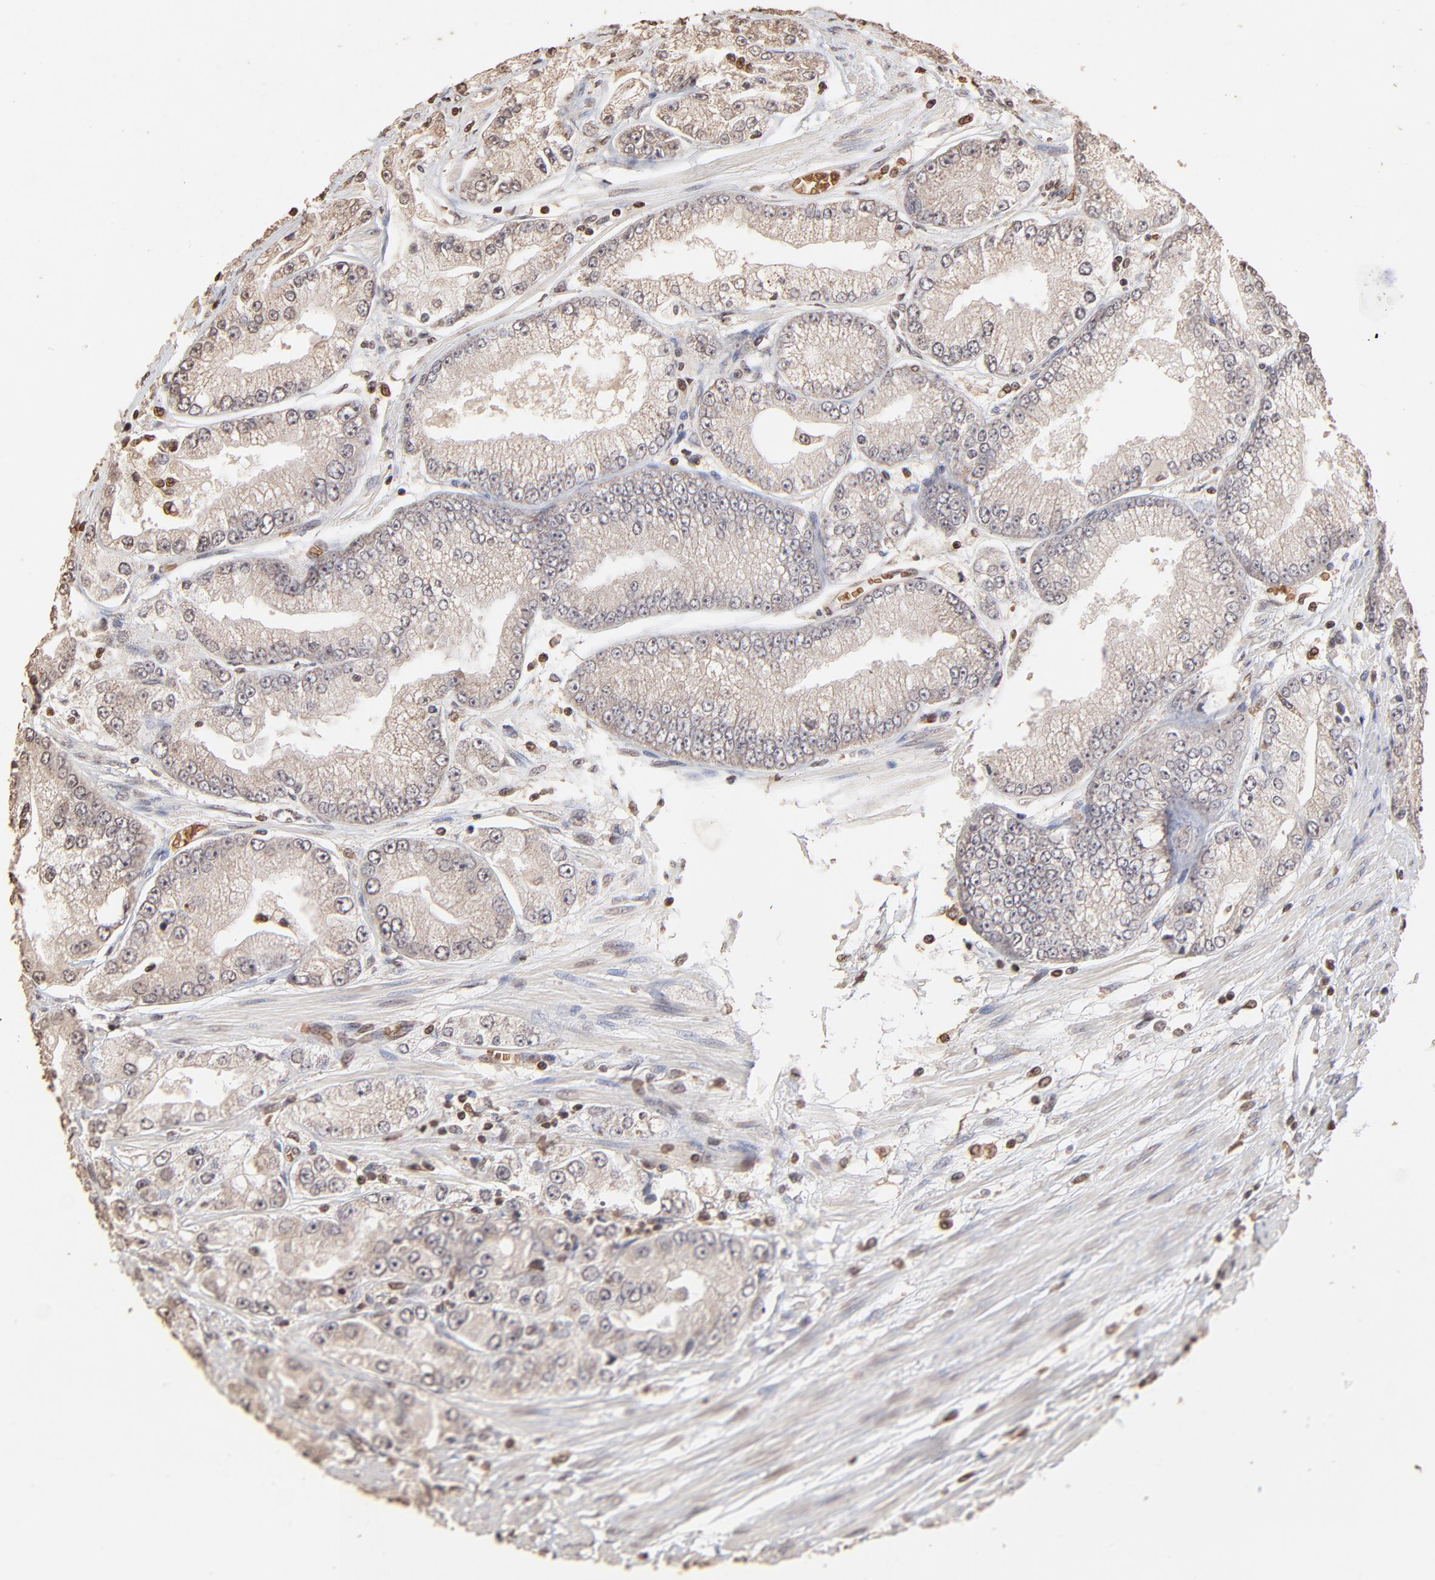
{"staining": {"intensity": "weak", "quantity": ">75%", "location": "cytoplasmic/membranous"}, "tissue": "prostate cancer", "cell_type": "Tumor cells", "image_type": "cancer", "snomed": [{"axis": "morphology", "description": "Adenocarcinoma, Medium grade"}, {"axis": "topography", "description": "Prostate"}], "caption": "Human prostate cancer (adenocarcinoma (medium-grade)) stained with a brown dye demonstrates weak cytoplasmic/membranous positive expression in approximately >75% of tumor cells.", "gene": "CASP1", "patient": {"sex": "male", "age": 72}}